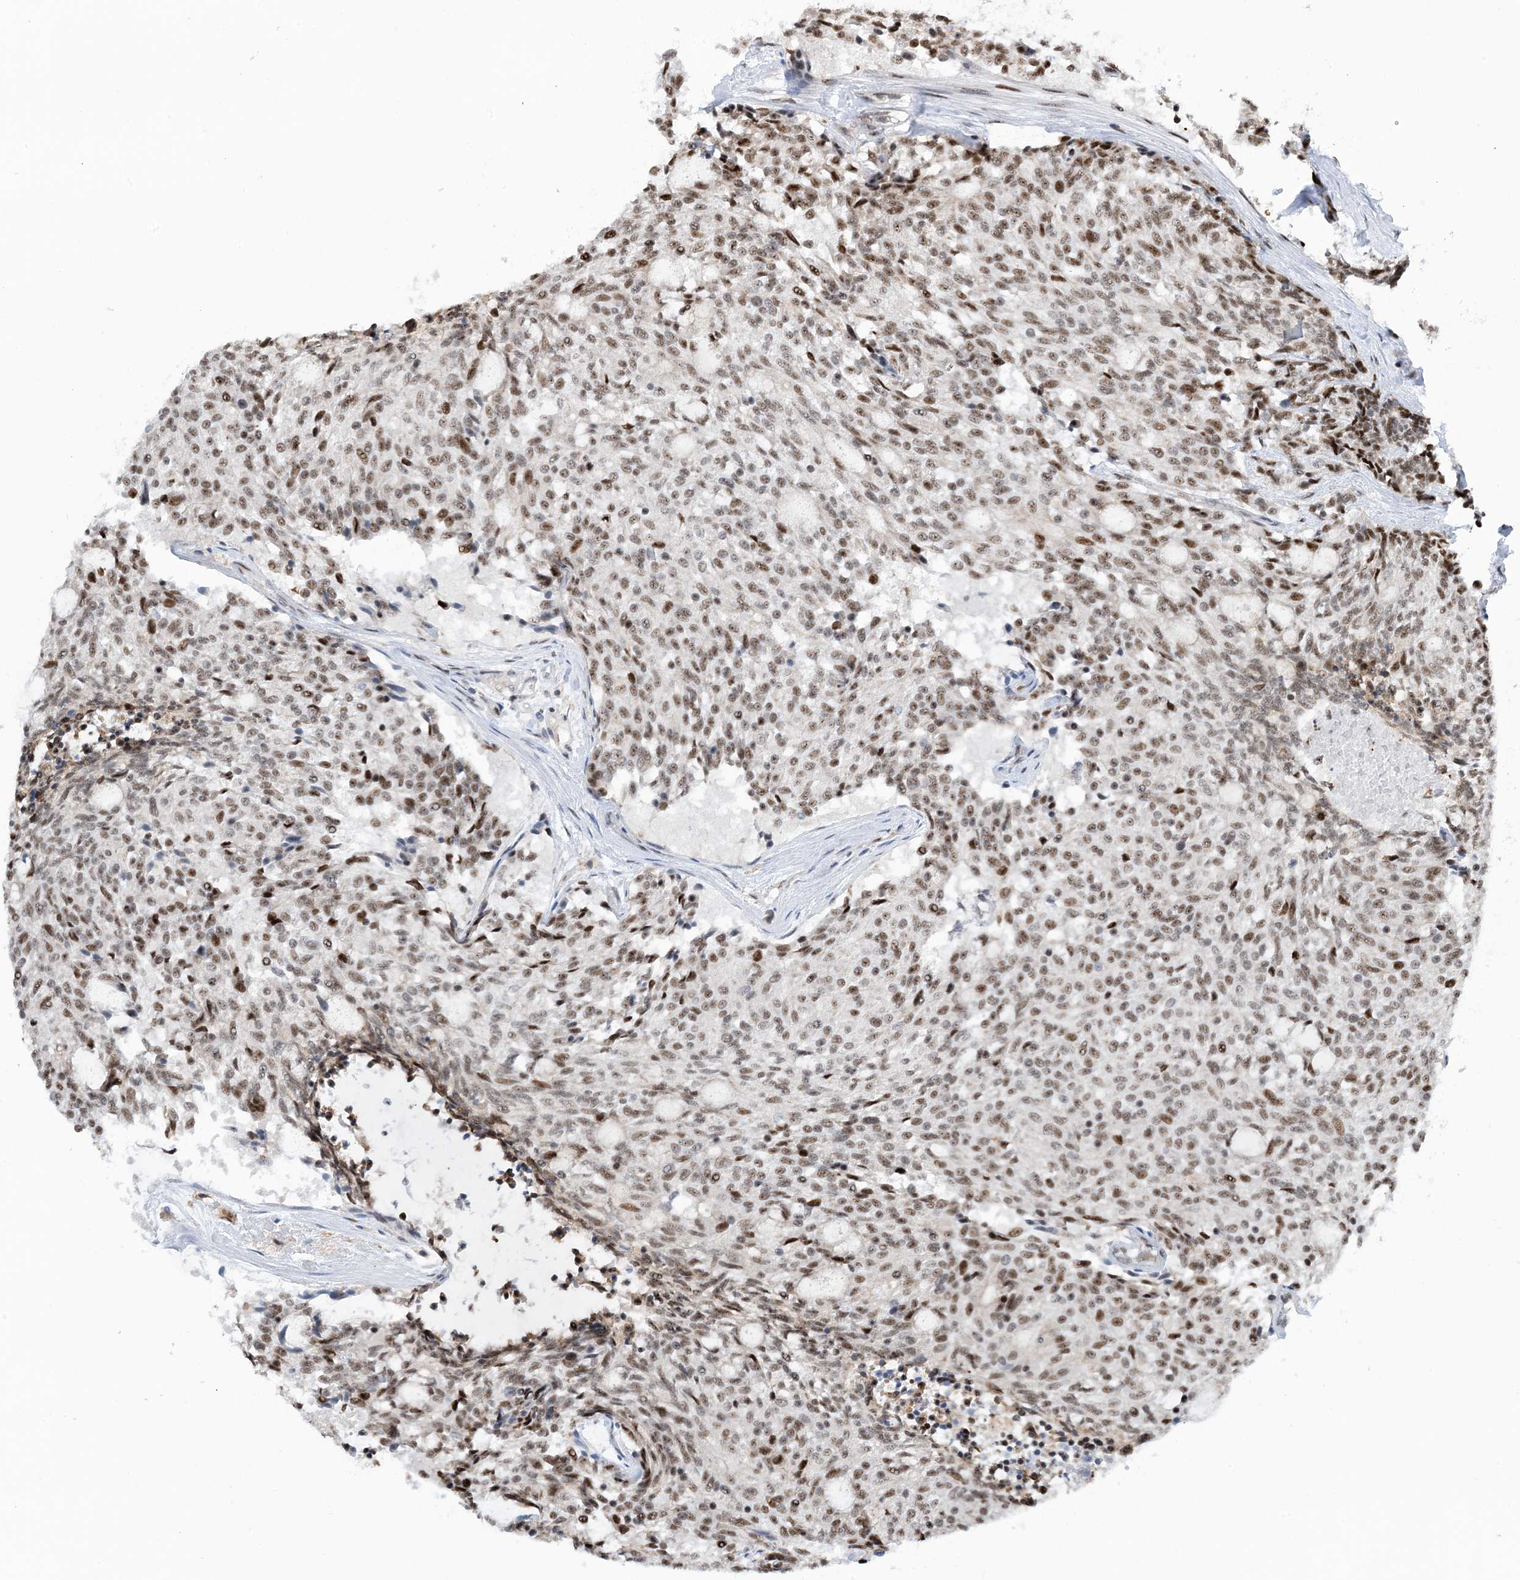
{"staining": {"intensity": "moderate", "quantity": ">75%", "location": "nuclear"}, "tissue": "carcinoid", "cell_type": "Tumor cells", "image_type": "cancer", "snomed": [{"axis": "morphology", "description": "Carcinoid, malignant, NOS"}, {"axis": "topography", "description": "Pancreas"}], "caption": "Carcinoid stained with DAB (3,3'-diaminobenzidine) IHC demonstrates medium levels of moderate nuclear positivity in approximately >75% of tumor cells.", "gene": "HEMK1", "patient": {"sex": "female", "age": 54}}